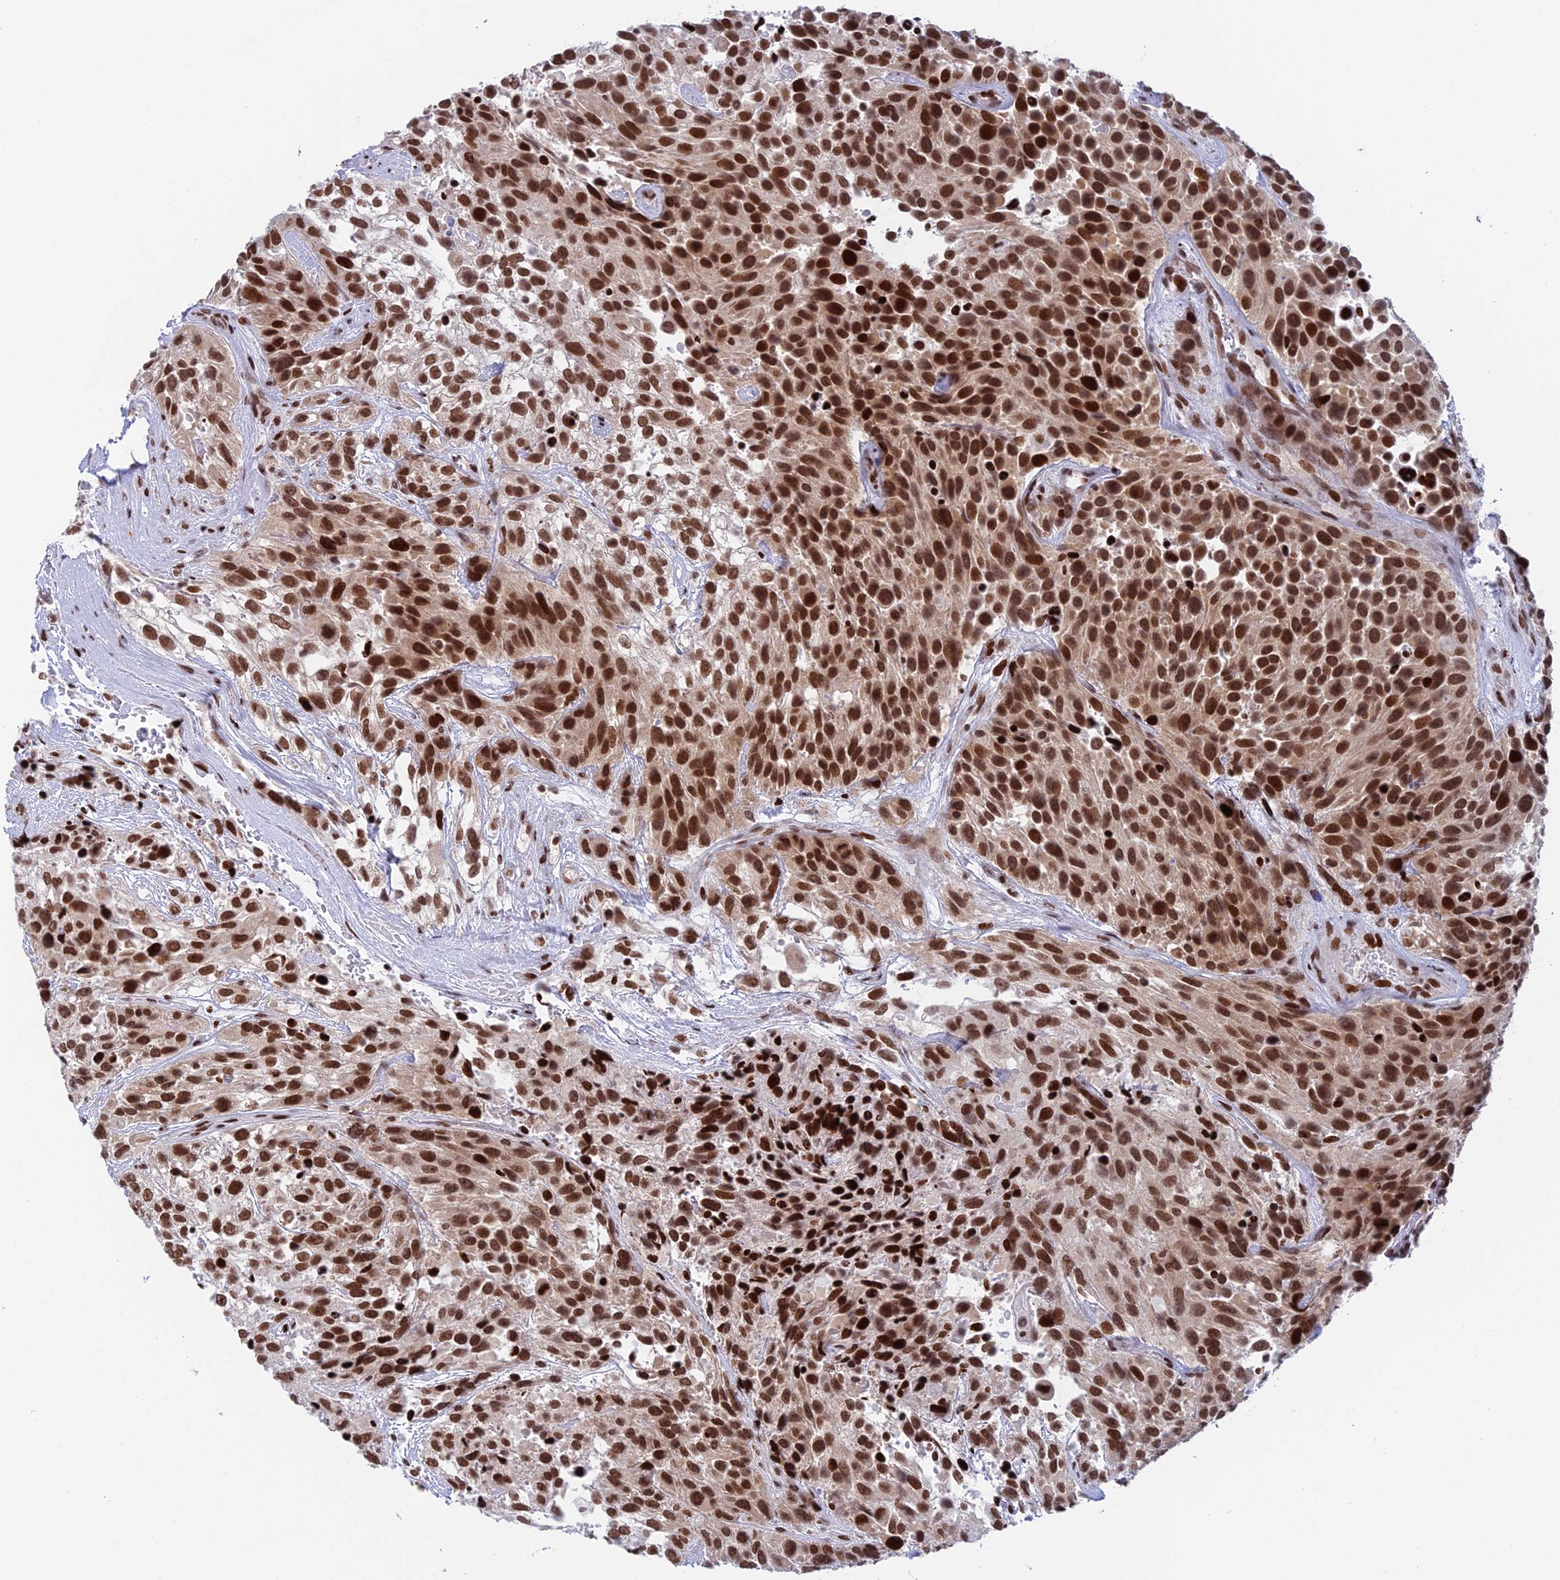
{"staining": {"intensity": "strong", "quantity": ">75%", "location": "nuclear"}, "tissue": "urothelial cancer", "cell_type": "Tumor cells", "image_type": "cancer", "snomed": [{"axis": "morphology", "description": "Urothelial carcinoma, High grade"}, {"axis": "topography", "description": "Urinary bladder"}], "caption": "Immunohistochemistry (IHC) (DAB (3,3'-diaminobenzidine)) staining of human high-grade urothelial carcinoma exhibits strong nuclear protein staining in approximately >75% of tumor cells. (Stains: DAB in brown, nuclei in blue, Microscopy: brightfield microscopy at high magnification).", "gene": "RPAP1", "patient": {"sex": "female", "age": 70}}